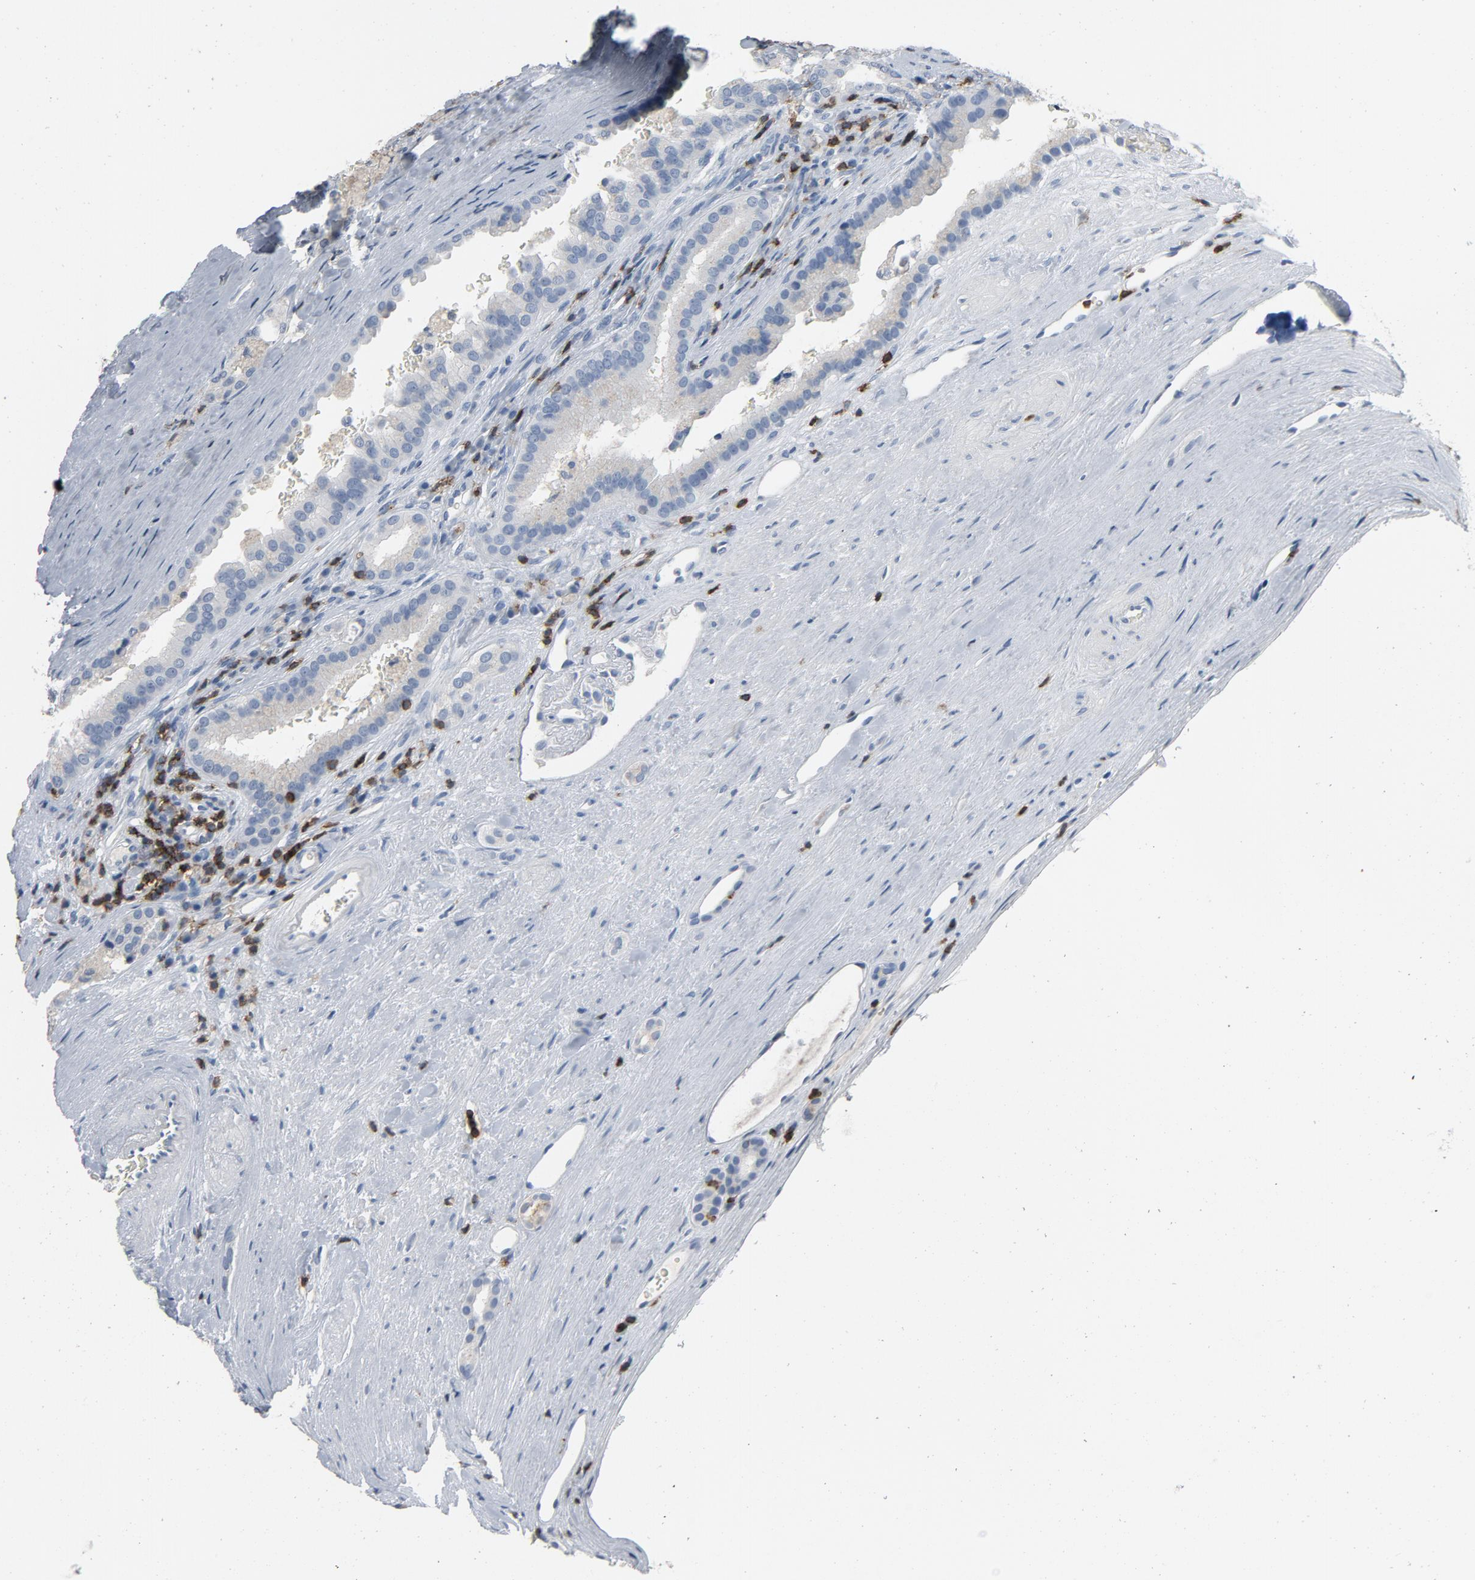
{"staining": {"intensity": "negative", "quantity": "none", "location": "none"}, "tissue": "renal cancer", "cell_type": "Tumor cells", "image_type": "cancer", "snomed": [{"axis": "morphology", "description": "Adenocarcinoma, NOS"}, {"axis": "topography", "description": "Kidney"}], "caption": "An immunohistochemistry (IHC) micrograph of adenocarcinoma (renal) is shown. There is no staining in tumor cells of adenocarcinoma (renal). Brightfield microscopy of IHC stained with DAB (brown) and hematoxylin (blue), captured at high magnification.", "gene": "LCK", "patient": {"sex": "male", "age": 61}}